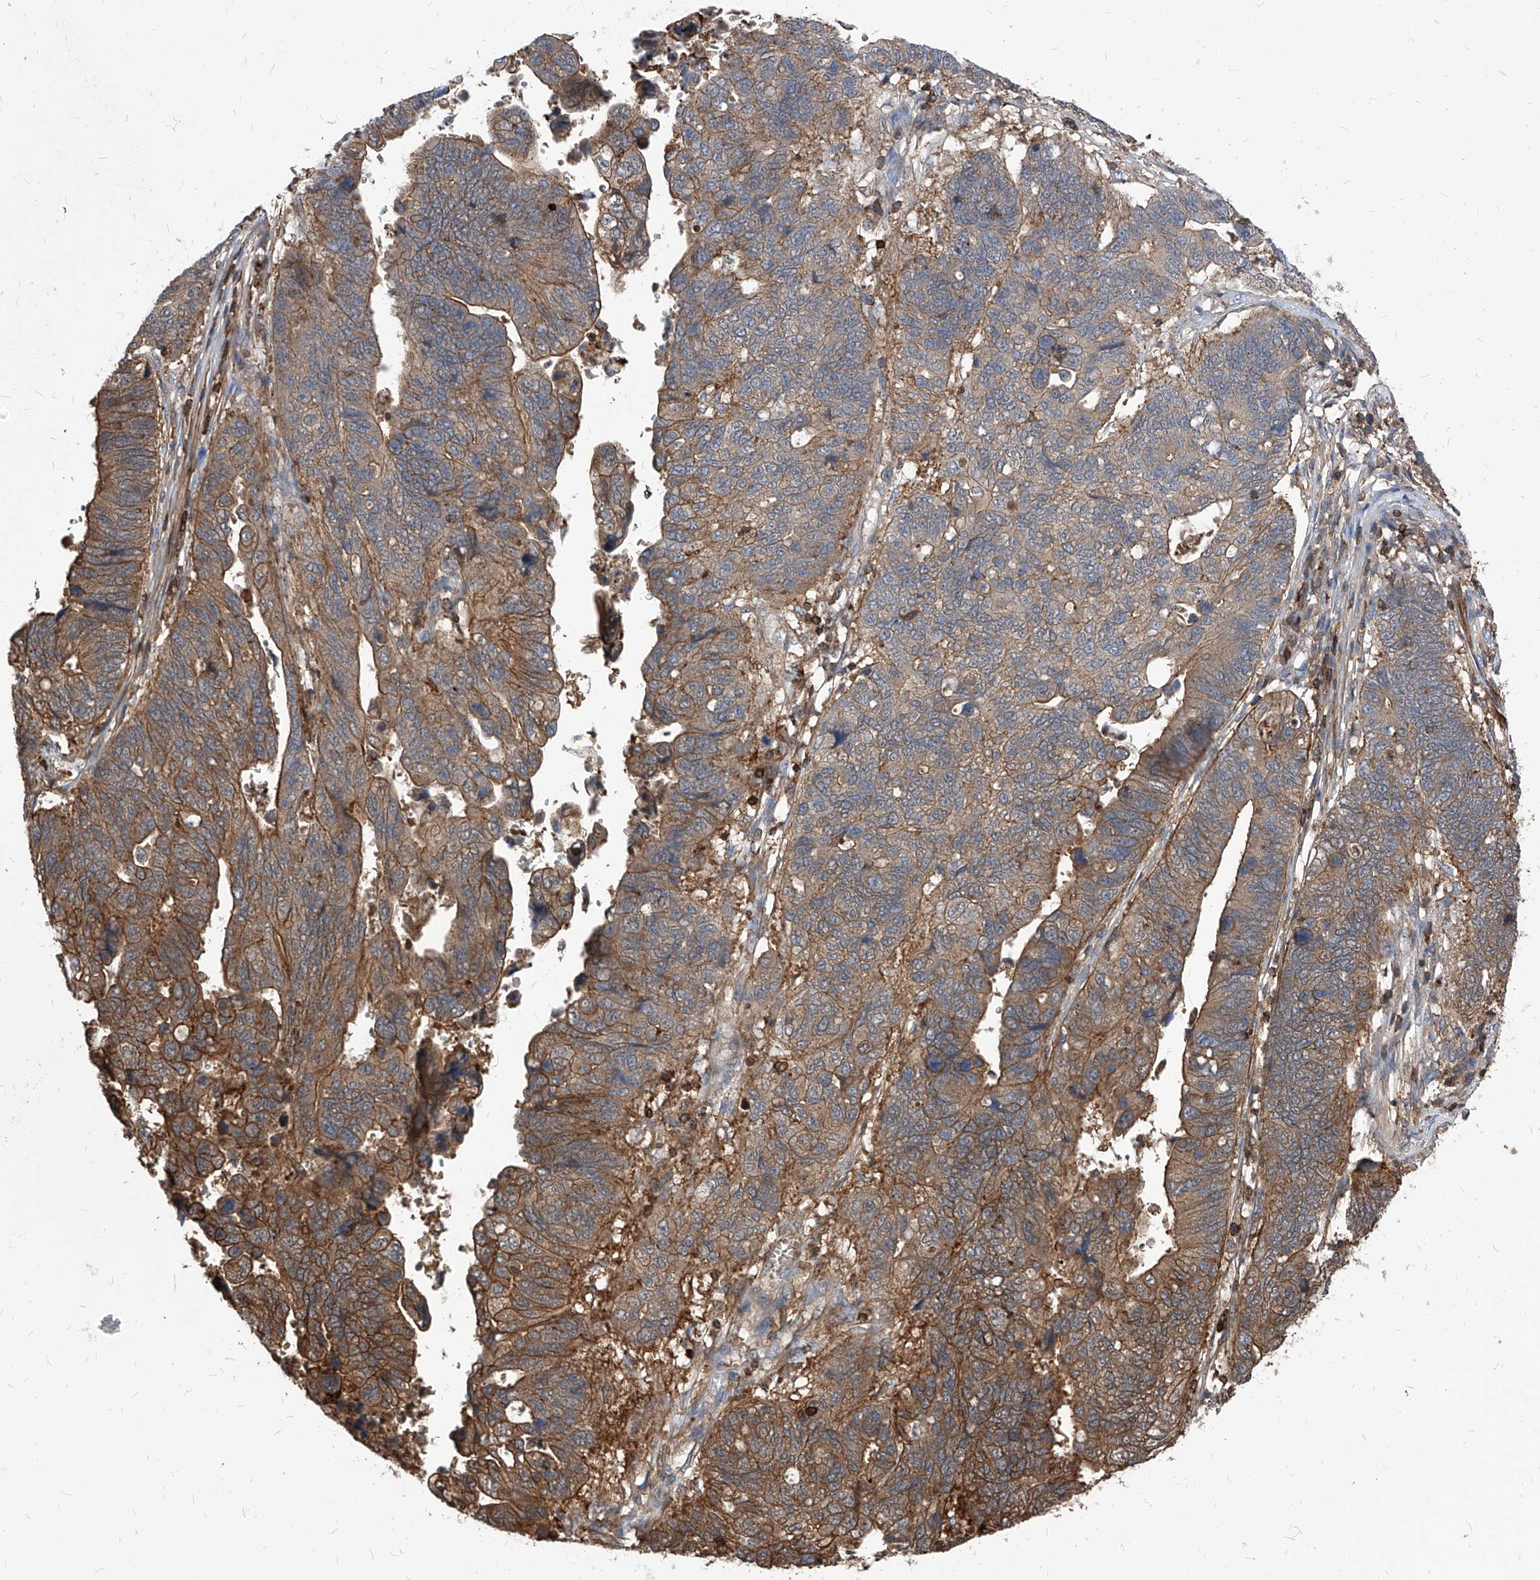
{"staining": {"intensity": "moderate", "quantity": ">75%", "location": "cytoplasmic/membranous"}, "tissue": "stomach cancer", "cell_type": "Tumor cells", "image_type": "cancer", "snomed": [{"axis": "morphology", "description": "Adenocarcinoma, NOS"}, {"axis": "topography", "description": "Stomach"}], "caption": "Immunohistochemical staining of human adenocarcinoma (stomach) exhibits medium levels of moderate cytoplasmic/membranous expression in approximately >75% of tumor cells. The staining is performed using DAB (3,3'-diaminobenzidine) brown chromogen to label protein expression. The nuclei are counter-stained blue using hematoxylin.", "gene": "ABRACL", "patient": {"sex": "male", "age": 59}}